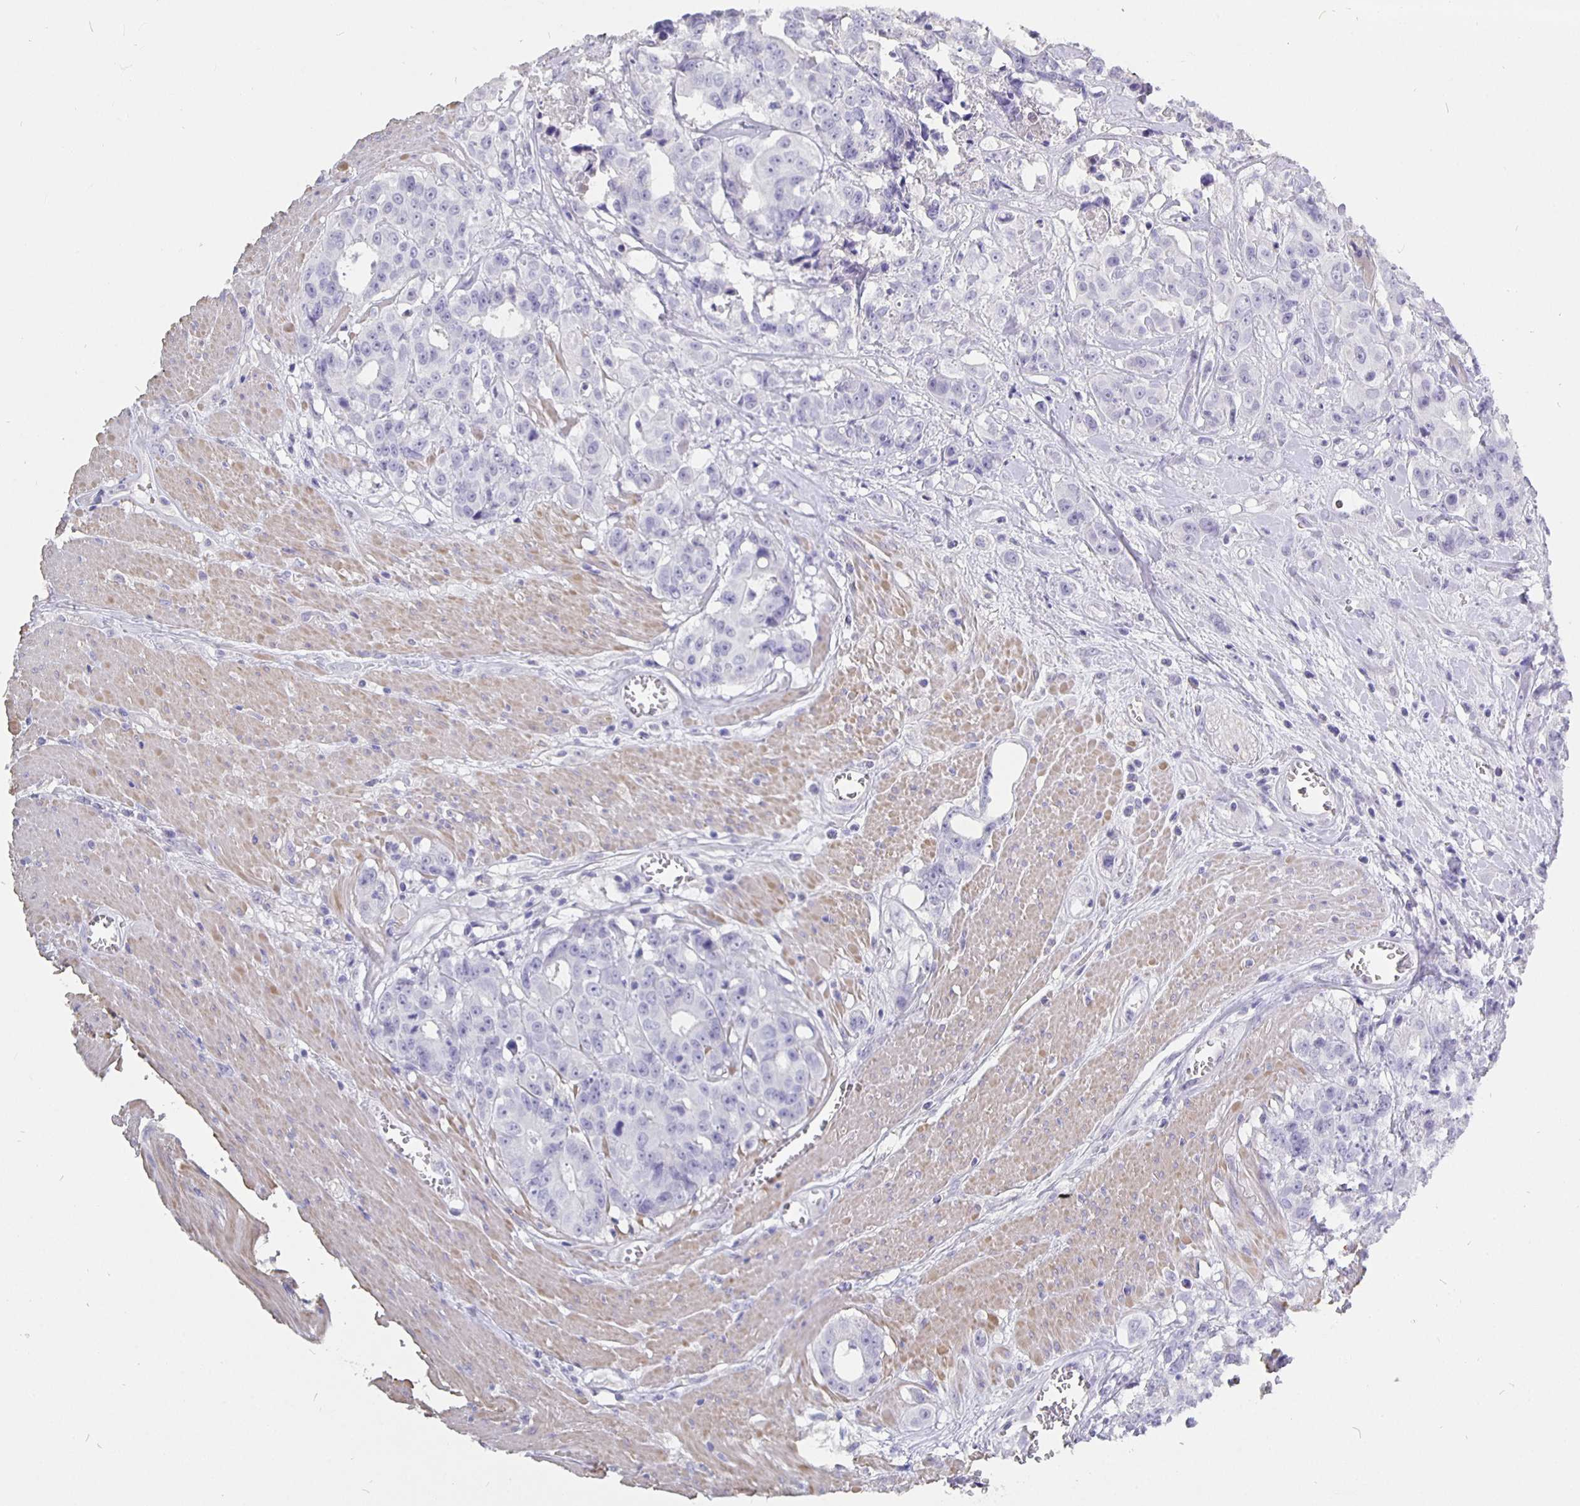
{"staining": {"intensity": "negative", "quantity": "none", "location": "none"}, "tissue": "colorectal cancer", "cell_type": "Tumor cells", "image_type": "cancer", "snomed": [{"axis": "morphology", "description": "Adenocarcinoma, NOS"}, {"axis": "topography", "description": "Rectum"}], "caption": "An image of colorectal adenocarcinoma stained for a protein reveals no brown staining in tumor cells. (DAB (3,3'-diaminobenzidine) immunohistochemistry (IHC), high magnification).", "gene": "CFAP74", "patient": {"sex": "female", "age": 62}}